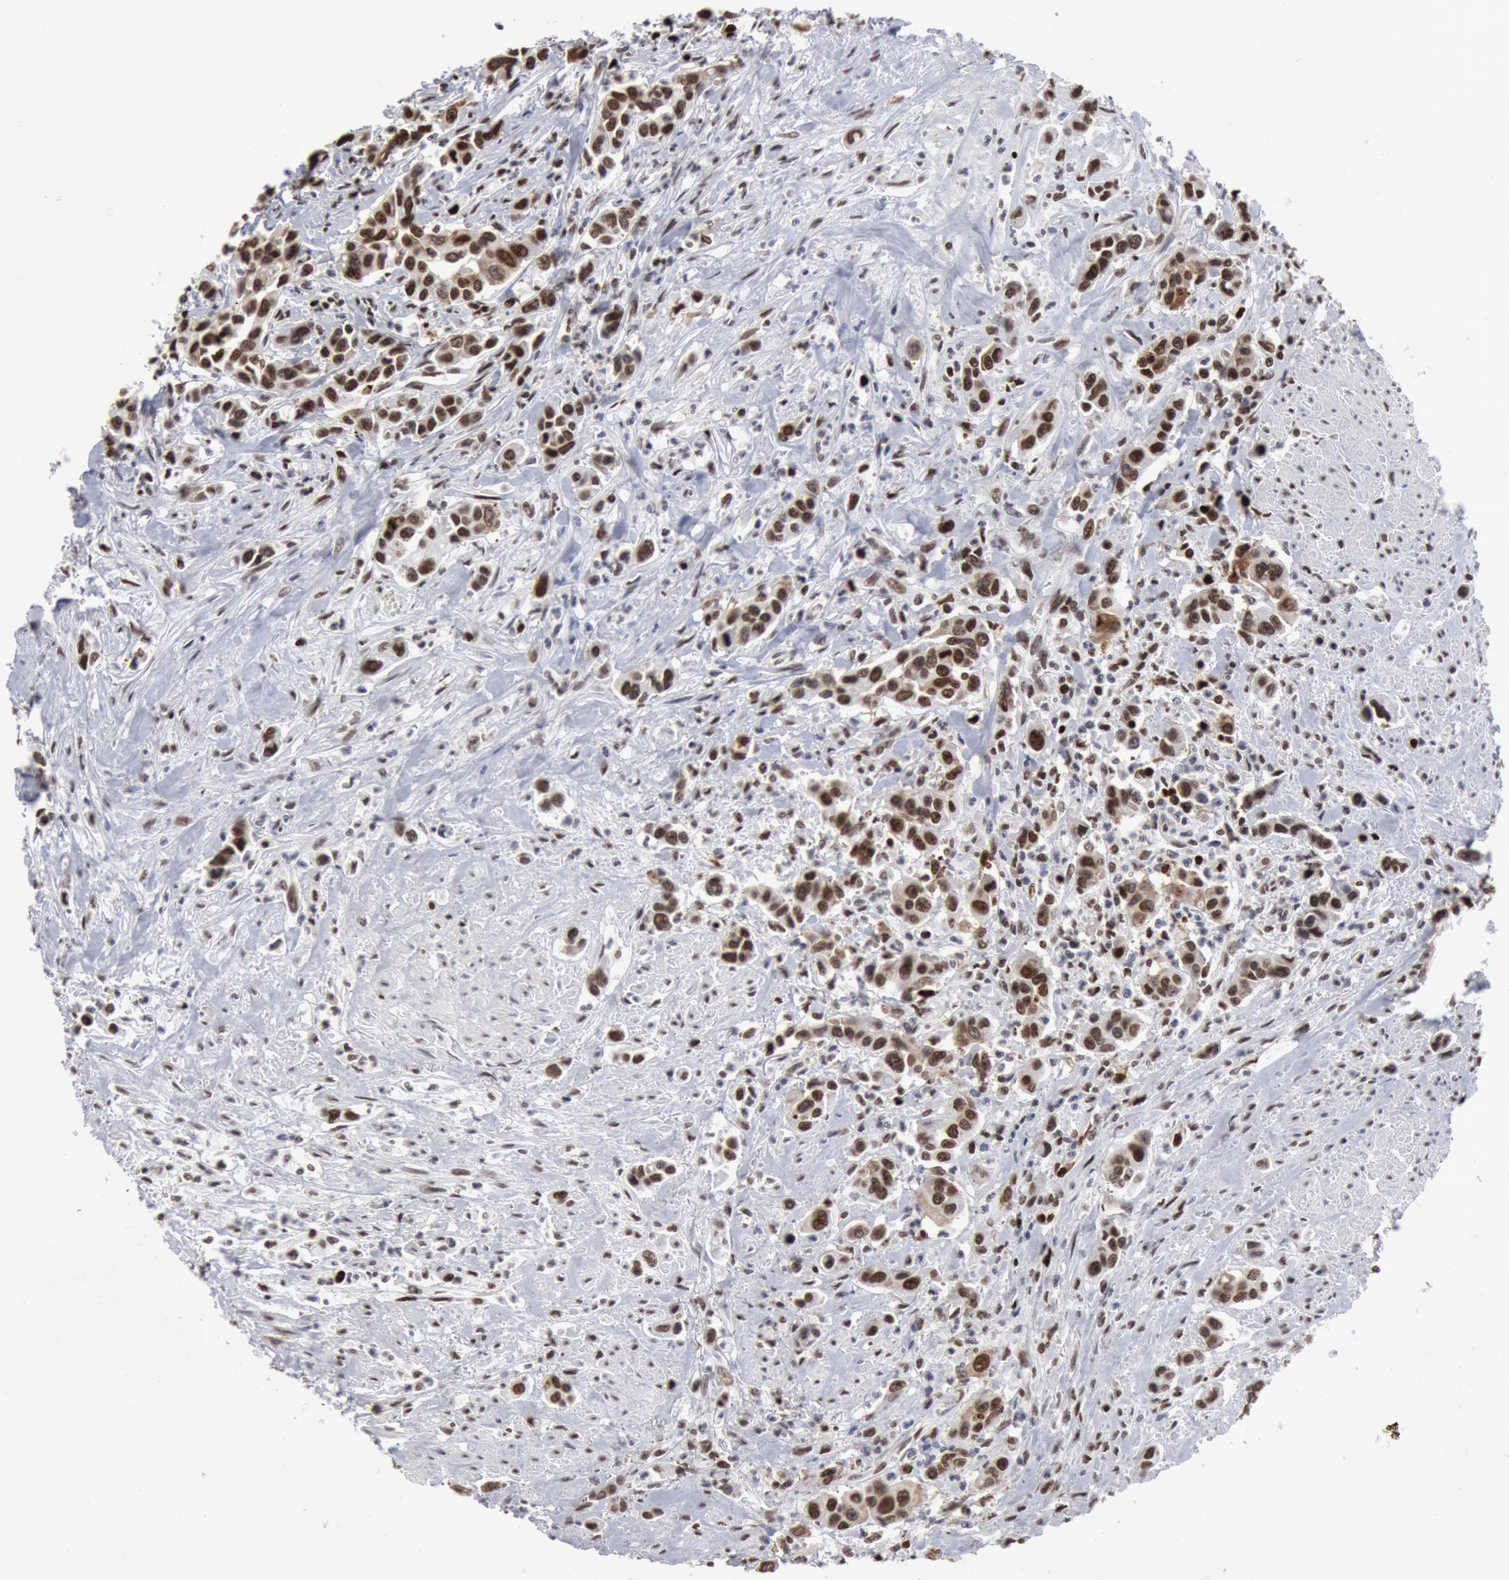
{"staining": {"intensity": "strong", "quantity": ">75%", "location": "nuclear"}, "tissue": "urothelial cancer", "cell_type": "Tumor cells", "image_type": "cancer", "snomed": [{"axis": "morphology", "description": "Urothelial carcinoma, High grade"}, {"axis": "topography", "description": "Urinary bladder"}], "caption": "Urothelial cancer stained with immunohistochemistry demonstrates strong nuclear expression in approximately >75% of tumor cells. (IHC, brightfield microscopy, high magnification).", "gene": "SUB1", "patient": {"sex": "male", "age": 86}}